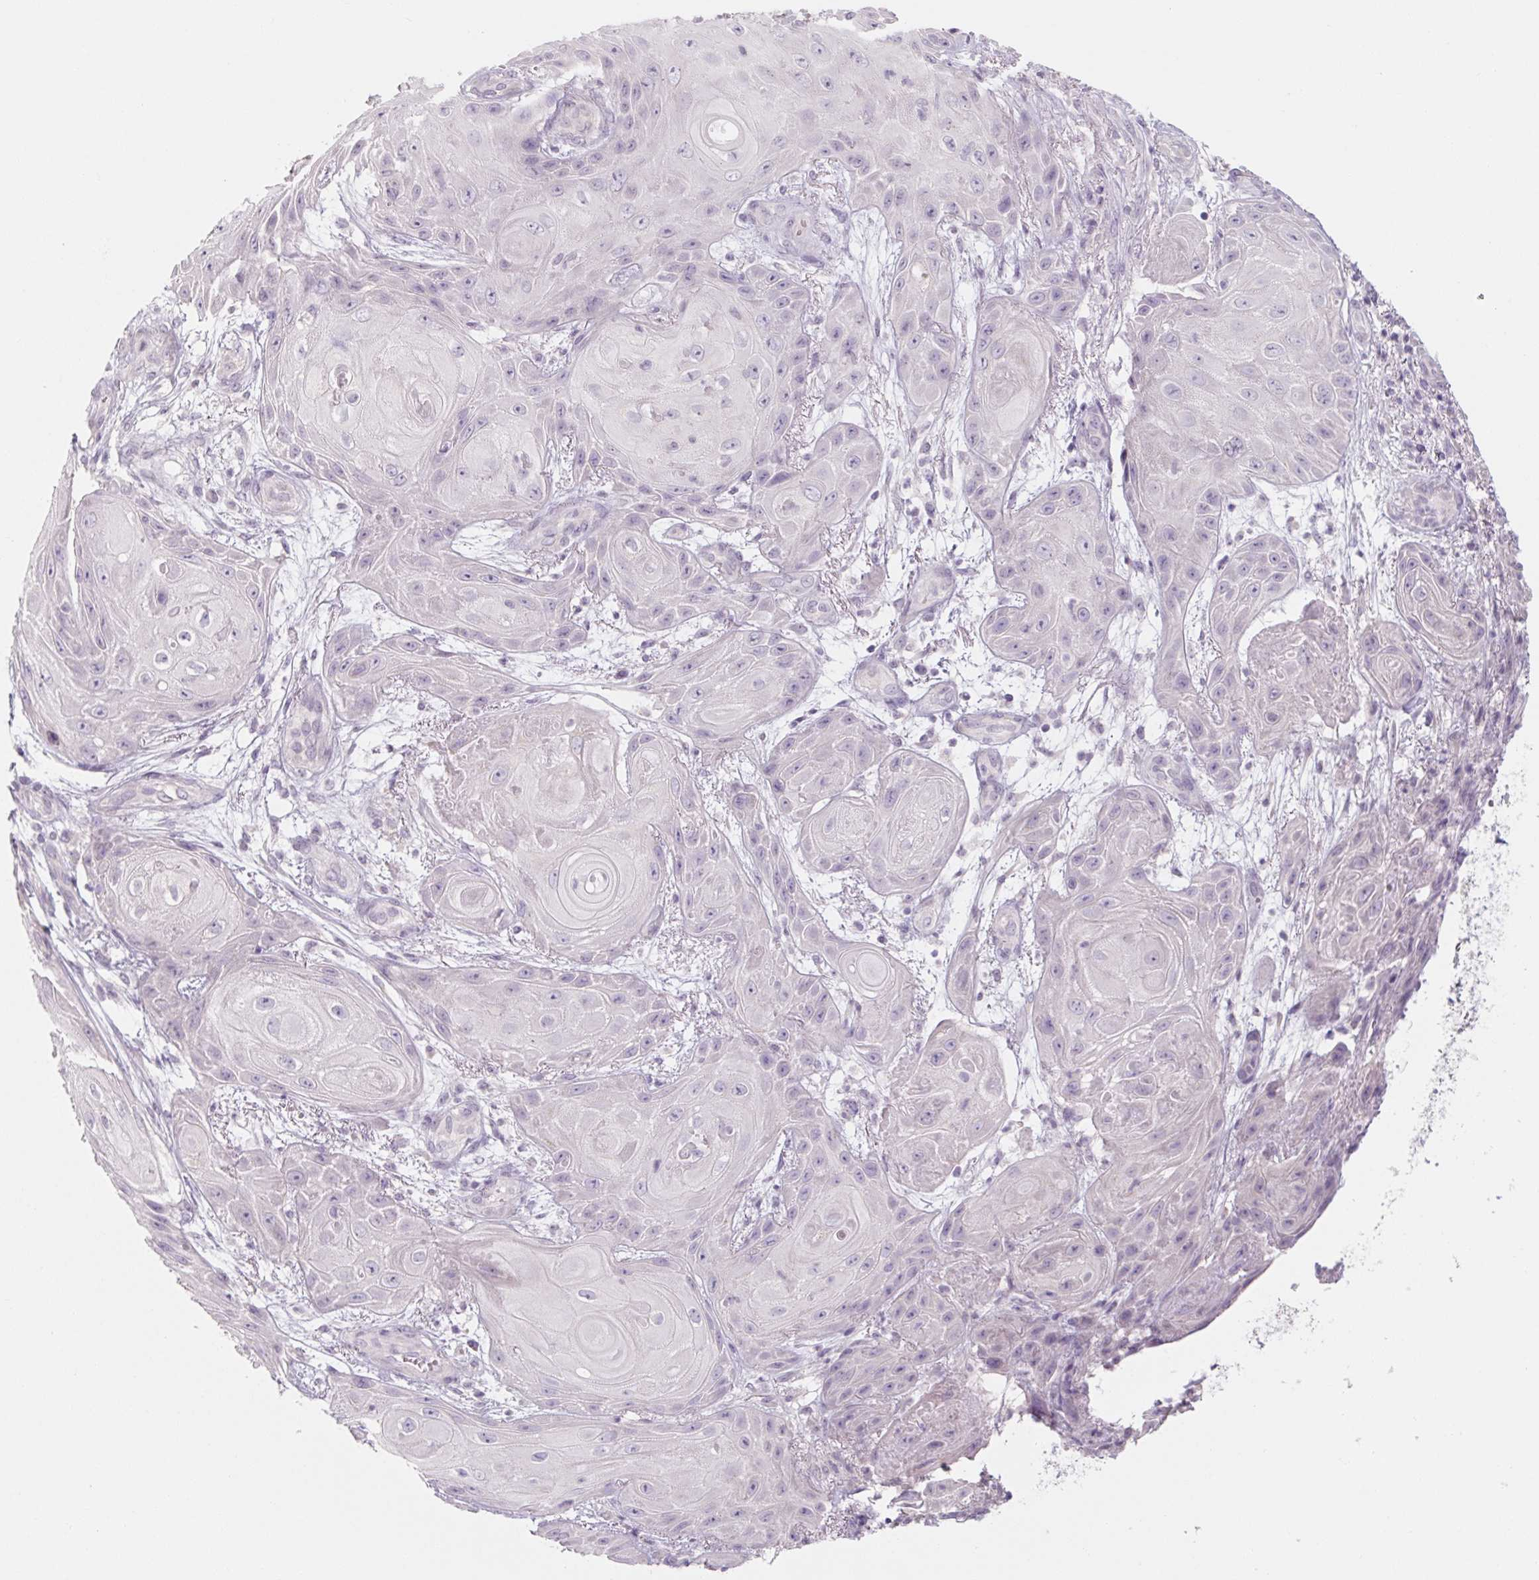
{"staining": {"intensity": "negative", "quantity": "none", "location": "none"}, "tissue": "skin cancer", "cell_type": "Tumor cells", "image_type": "cancer", "snomed": [{"axis": "morphology", "description": "Squamous cell carcinoma, NOS"}, {"axis": "topography", "description": "Skin"}], "caption": "This histopathology image is of squamous cell carcinoma (skin) stained with immunohistochemistry (IHC) to label a protein in brown with the nuclei are counter-stained blue. There is no expression in tumor cells. (IHC, brightfield microscopy, high magnification).", "gene": "POU1F1", "patient": {"sex": "male", "age": 62}}